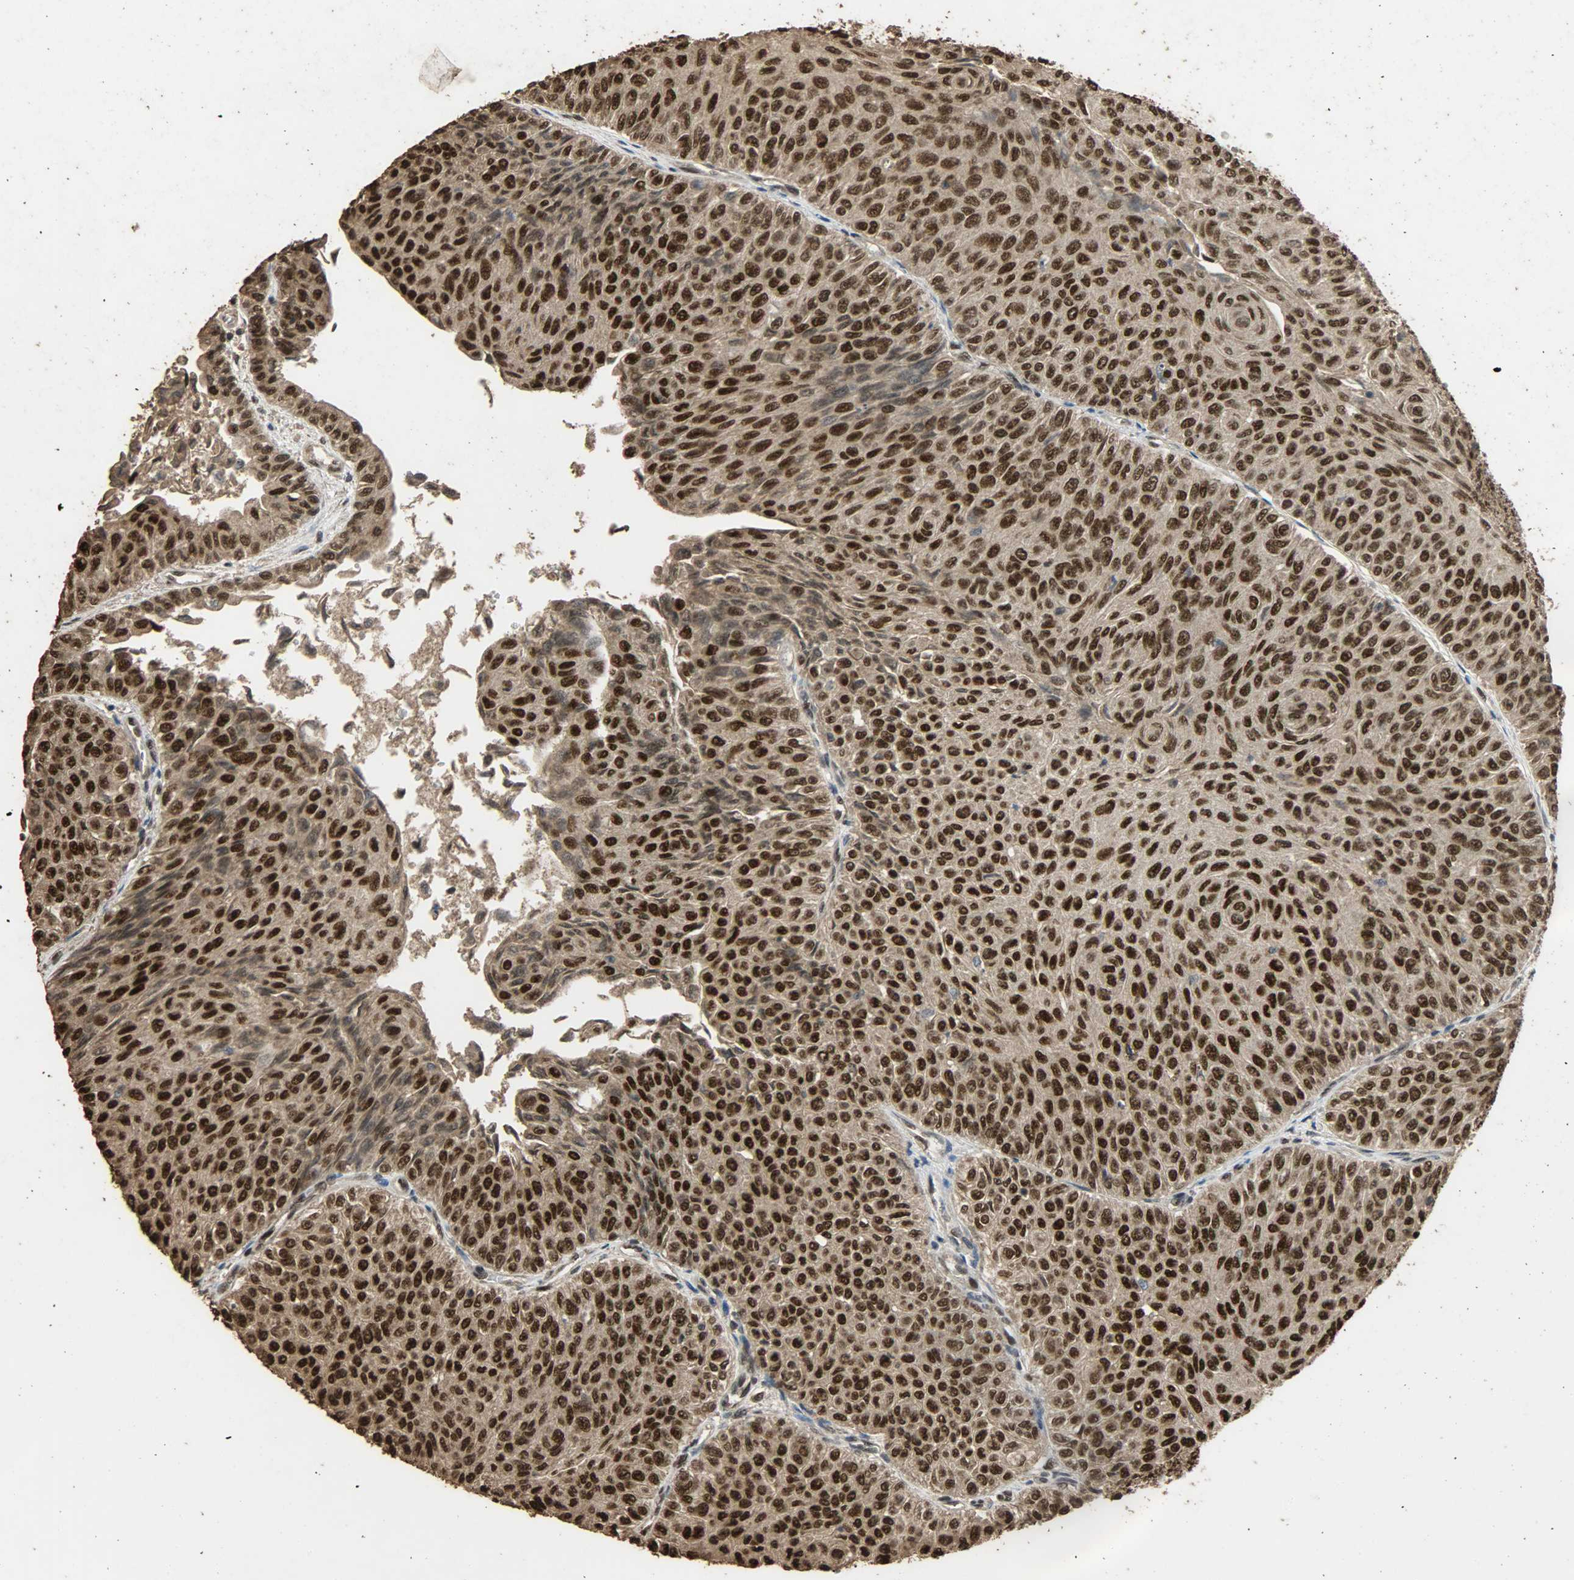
{"staining": {"intensity": "strong", "quantity": ">75%", "location": "cytoplasmic/membranous,nuclear"}, "tissue": "urothelial cancer", "cell_type": "Tumor cells", "image_type": "cancer", "snomed": [{"axis": "morphology", "description": "Urothelial carcinoma, Low grade"}, {"axis": "topography", "description": "Urinary bladder"}], "caption": "The histopathology image reveals a brown stain indicating the presence of a protein in the cytoplasmic/membranous and nuclear of tumor cells in urothelial cancer.", "gene": "CCNT2", "patient": {"sex": "male", "age": 78}}